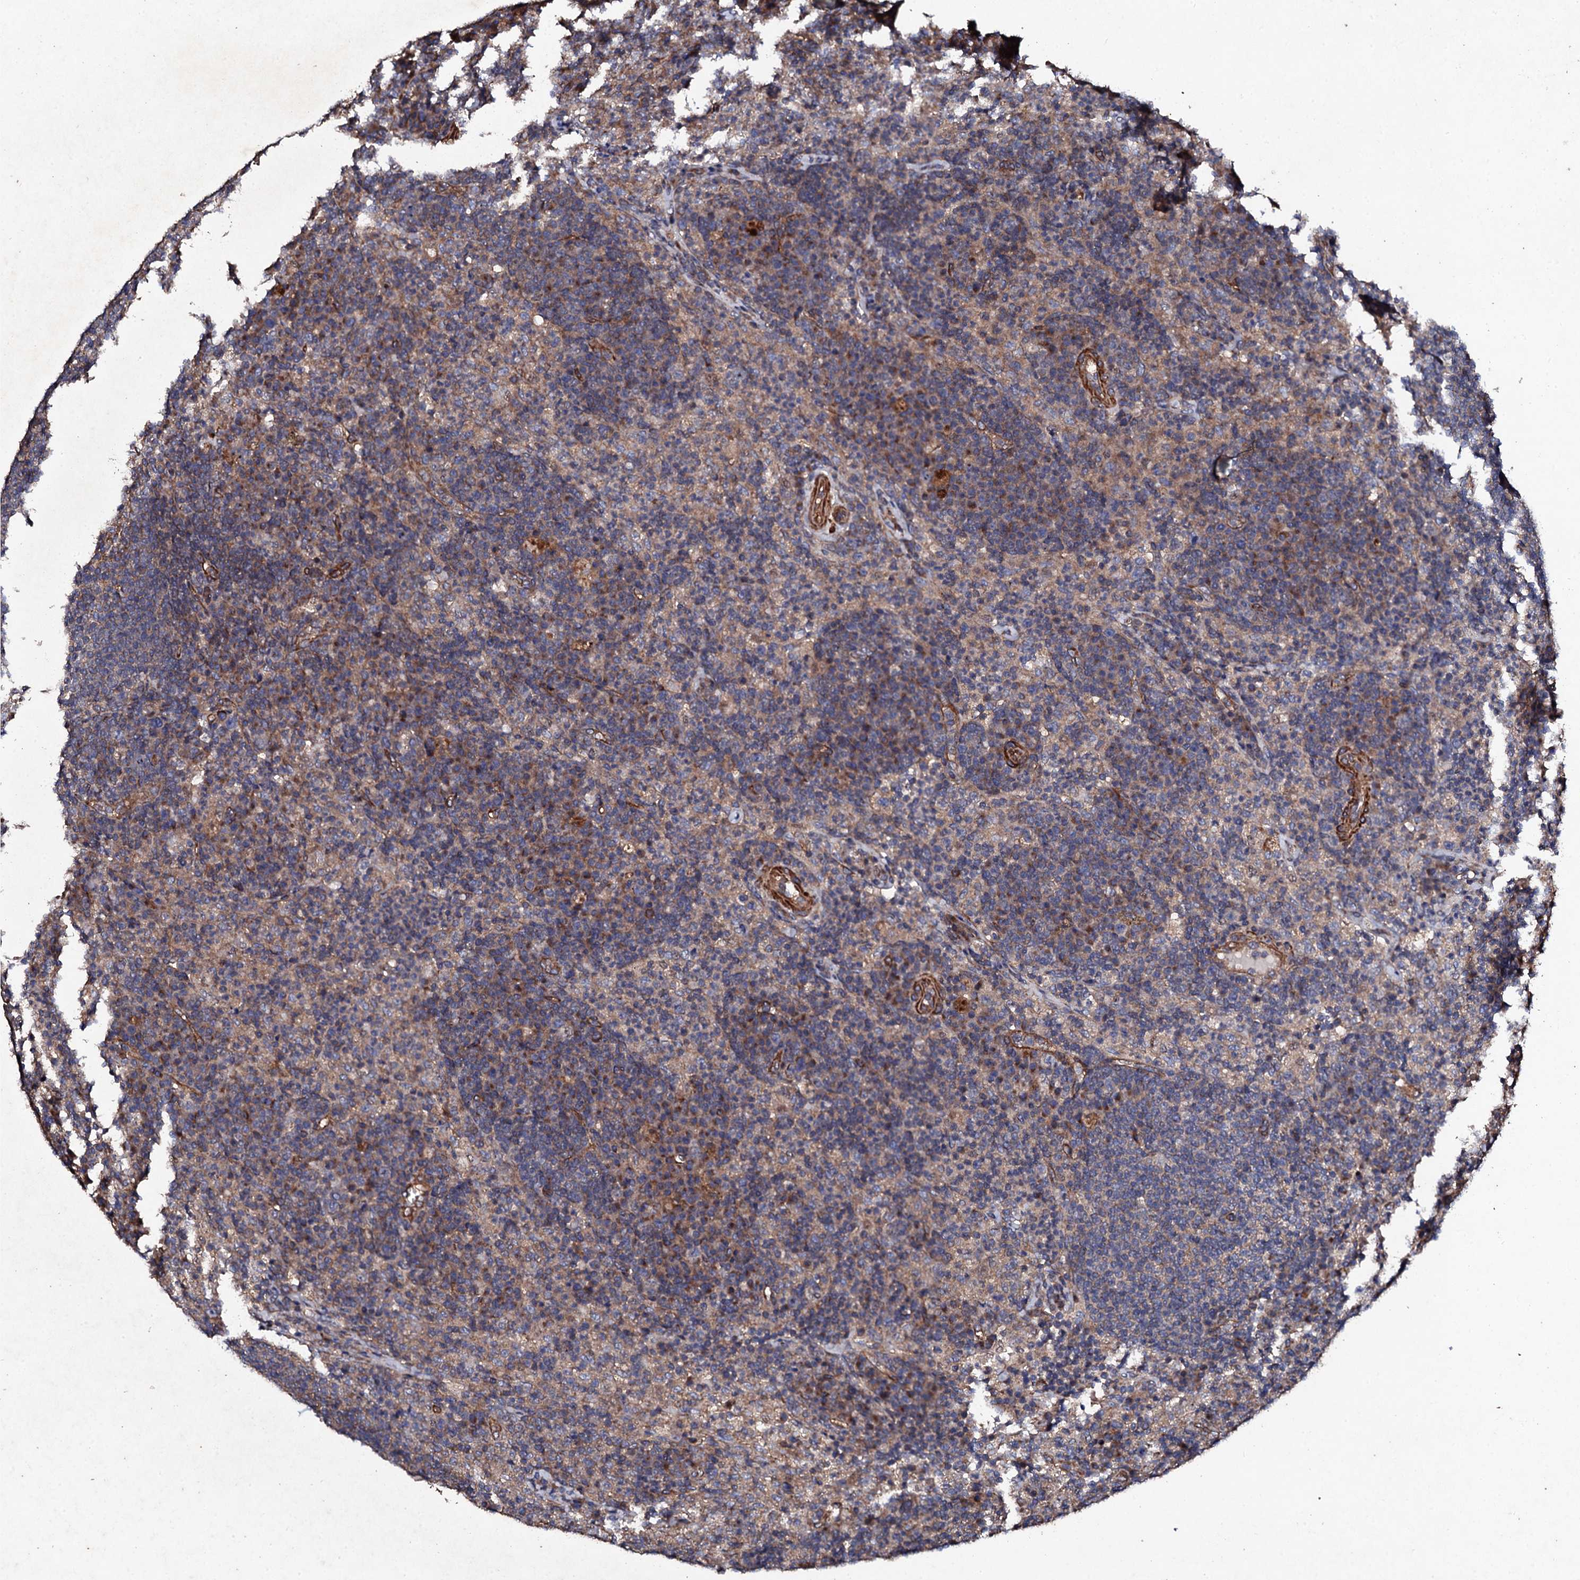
{"staining": {"intensity": "weak", "quantity": ">75%", "location": "cytoplasmic/membranous"}, "tissue": "lymph node", "cell_type": "Germinal center cells", "image_type": "normal", "snomed": [{"axis": "morphology", "description": "Normal tissue, NOS"}, {"axis": "topography", "description": "Lymph node"}], "caption": "This photomicrograph reveals immunohistochemistry staining of normal human lymph node, with low weak cytoplasmic/membranous expression in about >75% of germinal center cells.", "gene": "MOCOS", "patient": {"sex": "female", "age": 70}}